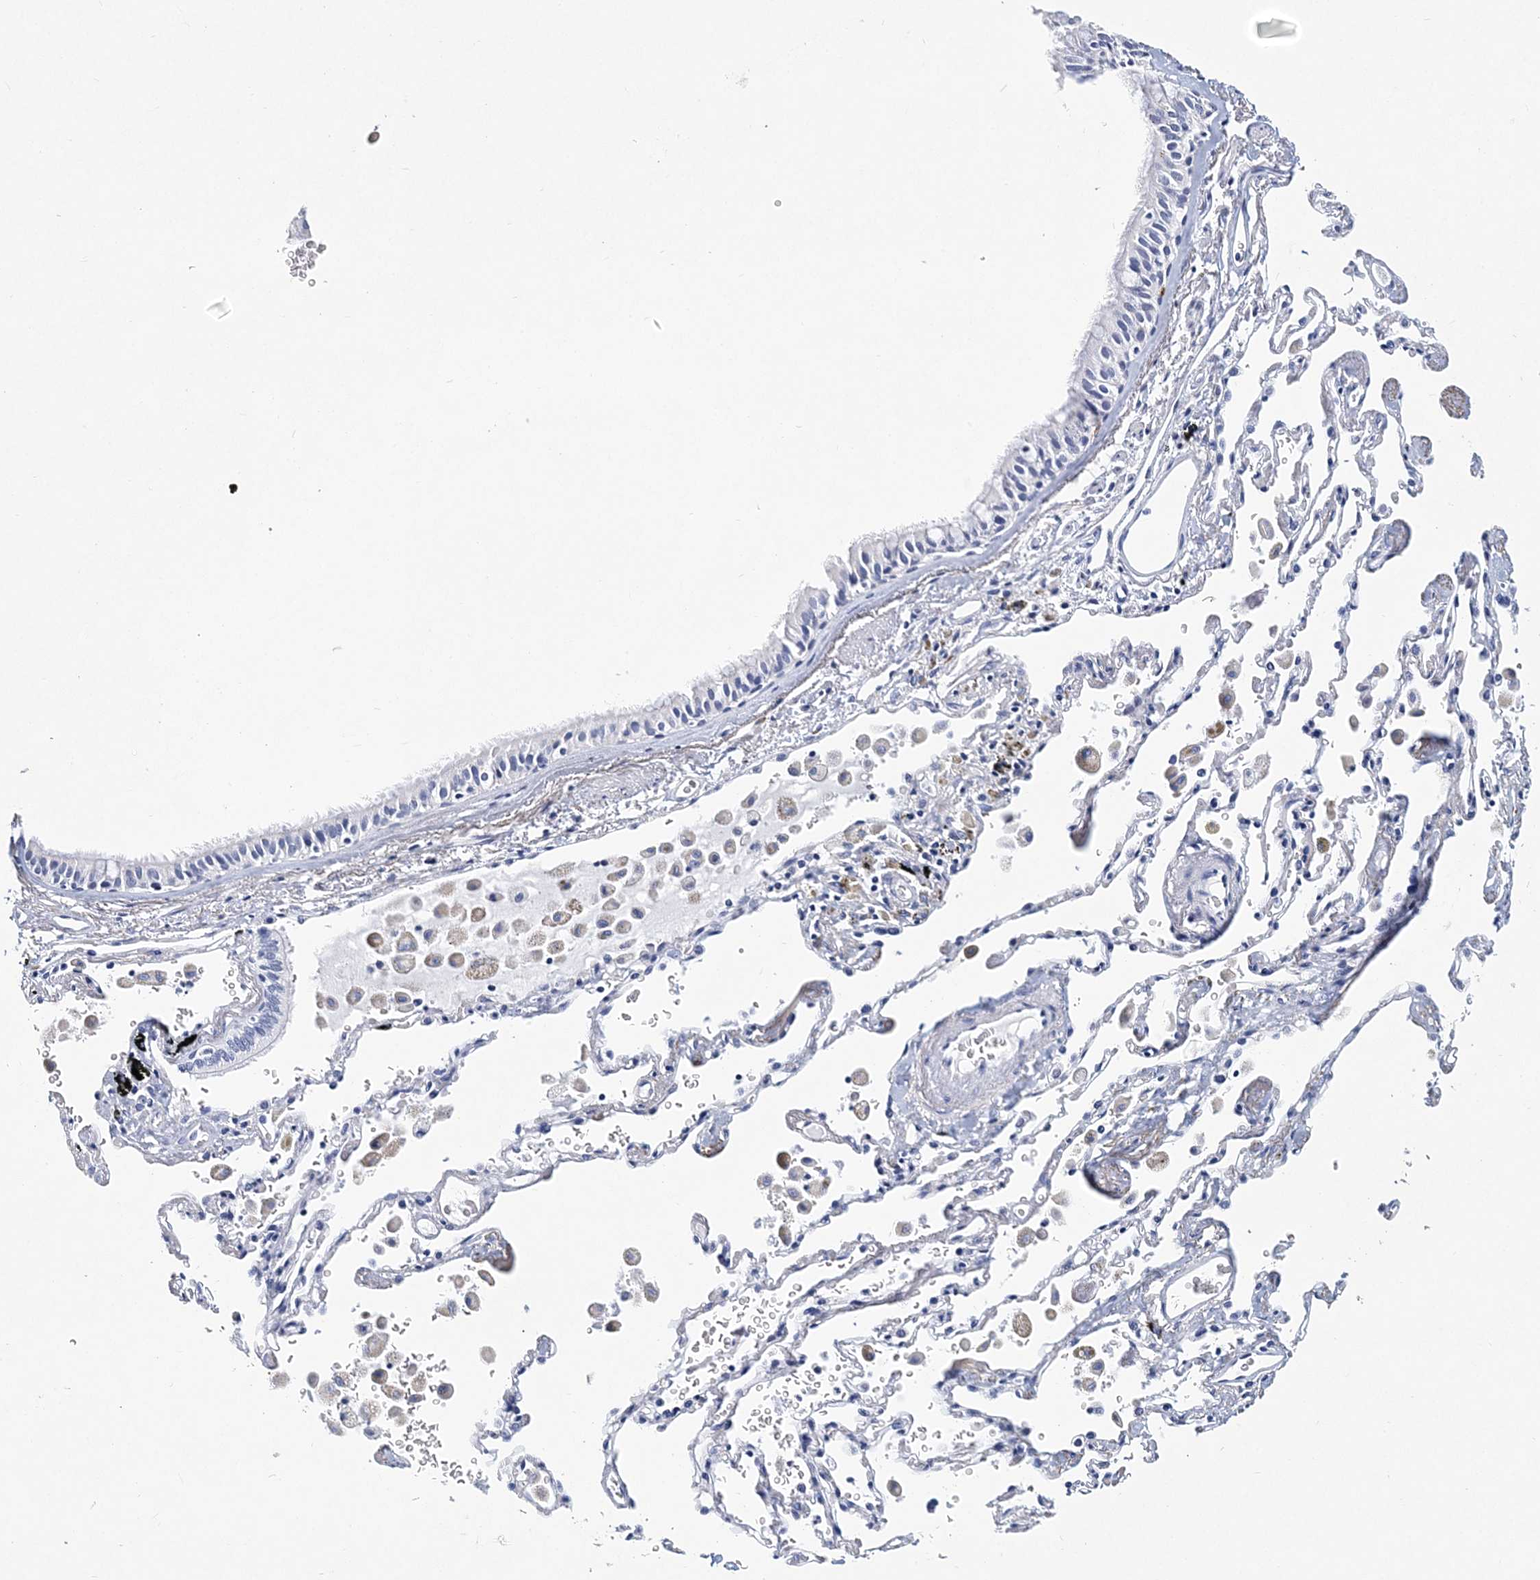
{"staining": {"intensity": "negative", "quantity": "none", "location": "none"}, "tissue": "bronchus", "cell_type": "Respiratory epithelial cells", "image_type": "normal", "snomed": [{"axis": "morphology", "description": "Normal tissue, NOS"}, {"axis": "morphology", "description": "Adenocarcinoma, NOS"}, {"axis": "topography", "description": "Bronchus"}, {"axis": "topography", "description": "Lung"}], "caption": "Immunohistochemical staining of unremarkable bronchus demonstrates no significant positivity in respiratory epithelial cells.", "gene": "ITGA2B", "patient": {"sex": "male", "age": 54}}